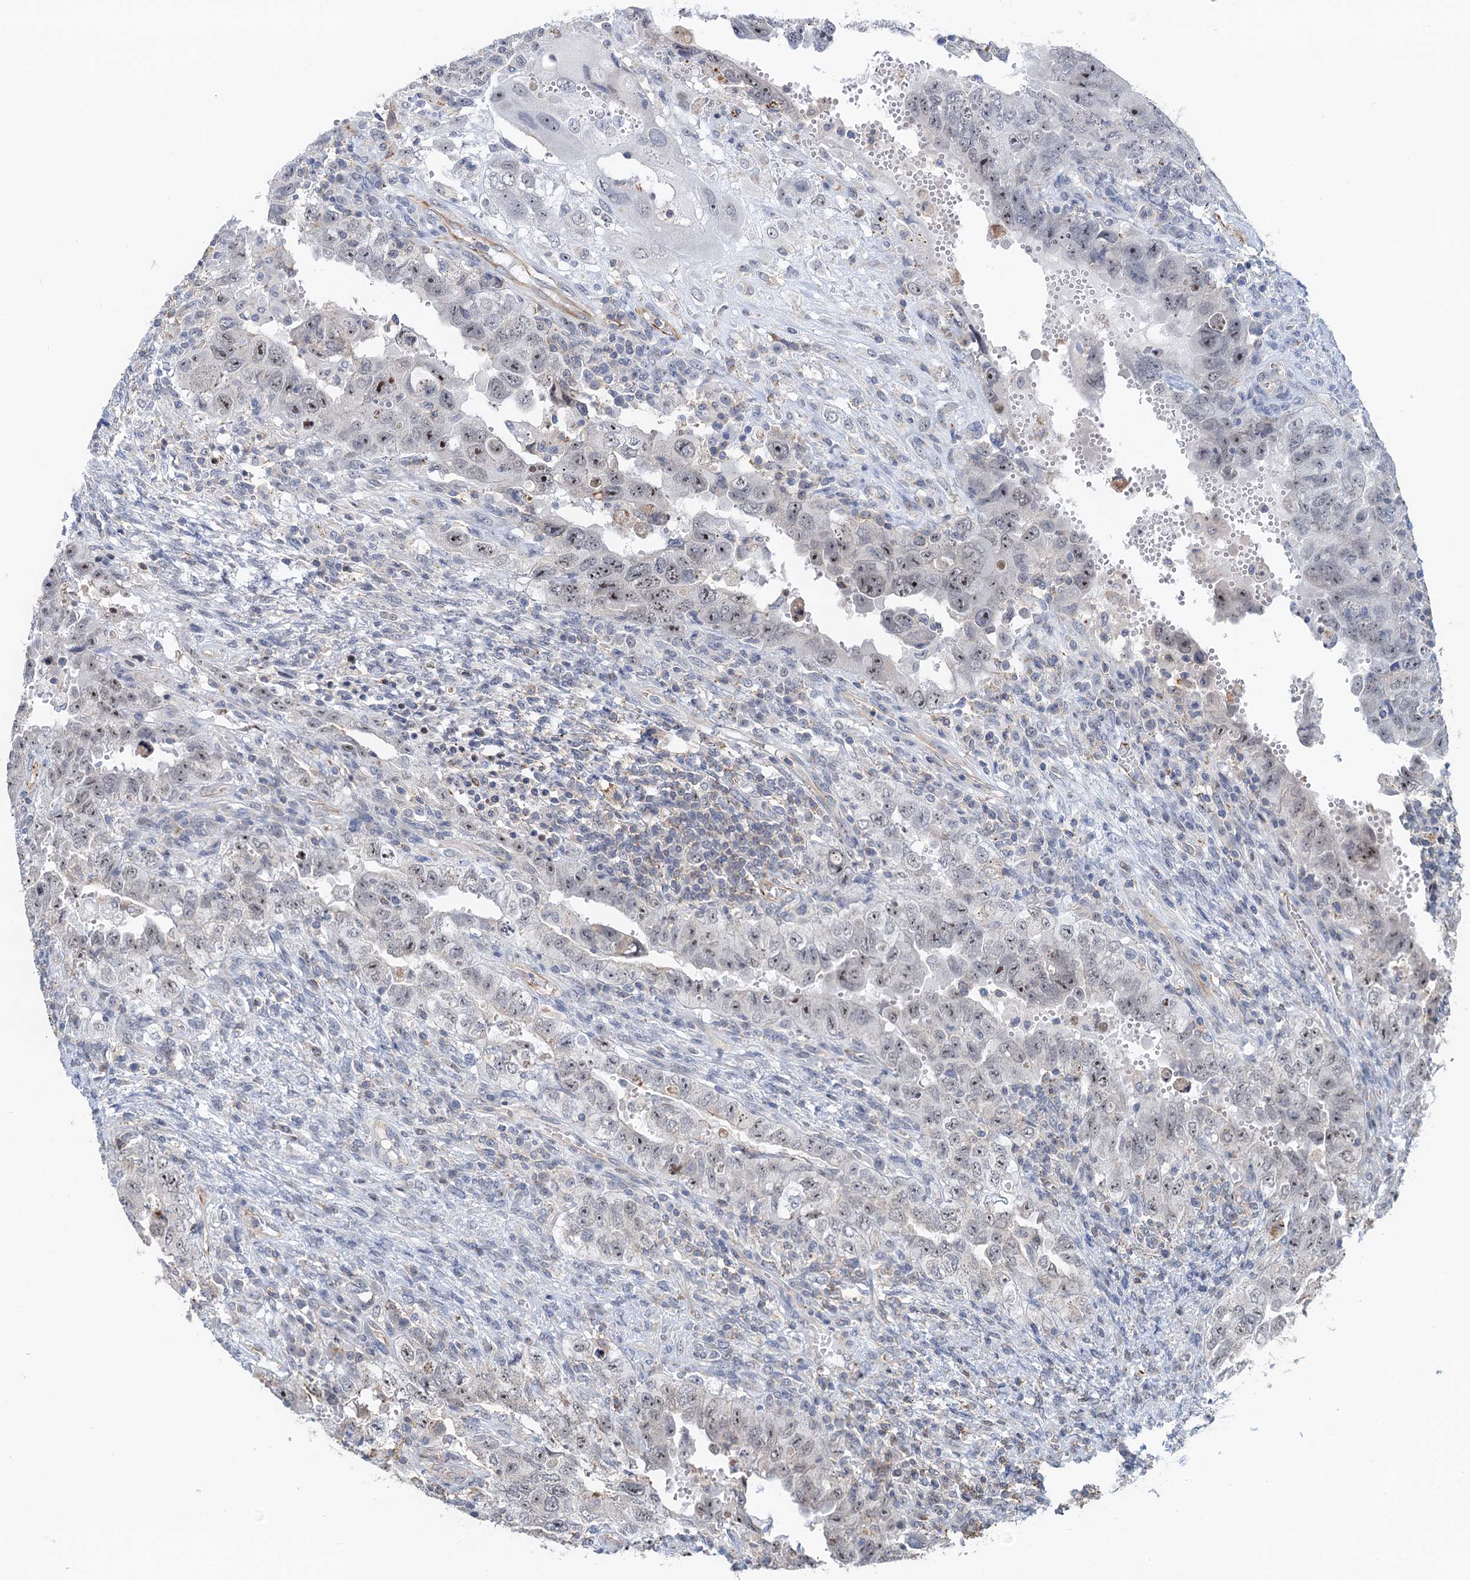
{"staining": {"intensity": "weak", "quantity": "25%-75%", "location": "nuclear"}, "tissue": "testis cancer", "cell_type": "Tumor cells", "image_type": "cancer", "snomed": [{"axis": "morphology", "description": "Carcinoma, Embryonal, NOS"}, {"axis": "topography", "description": "Testis"}], "caption": "Protein positivity by immunohistochemistry (IHC) displays weak nuclear expression in approximately 25%-75% of tumor cells in testis embryonal carcinoma. The staining was performed using DAB (3,3'-diaminobenzidine), with brown indicating positive protein expression. Nuclei are stained blue with hematoxylin.", "gene": "TMA16", "patient": {"sex": "male", "age": 26}}